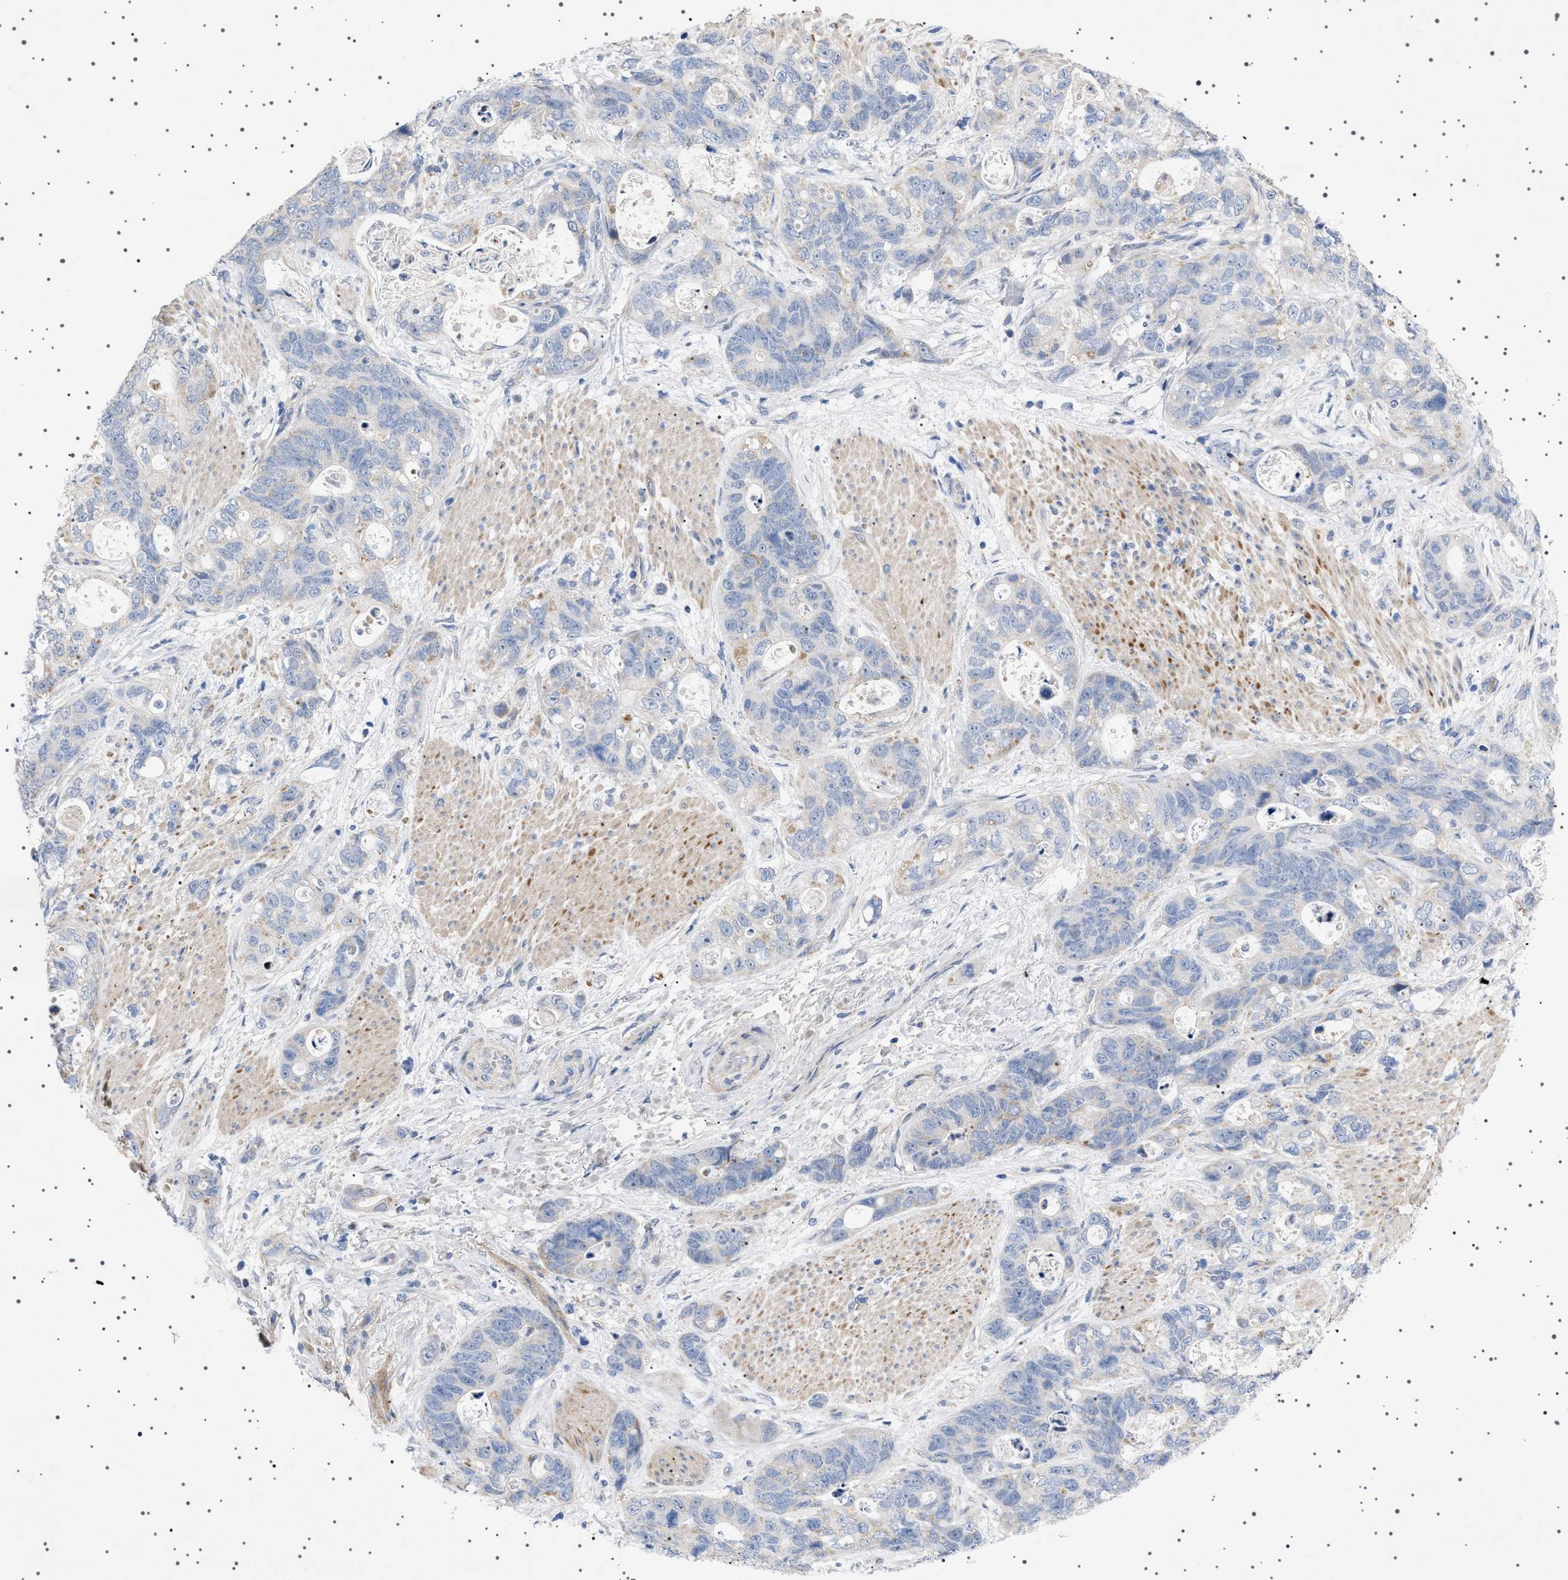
{"staining": {"intensity": "weak", "quantity": "<25%", "location": "cytoplasmic/membranous"}, "tissue": "stomach cancer", "cell_type": "Tumor cells", "image_type": "cancer", "snomed": [{"axis": "morphology", "description": "Normal tissue, NOS"}, {"axis": "morphology", "description": "Adenocarcinoma, NOS"}, {"axis": "topography", "description": "Stomach"}], "caption": "This photomicrograph is of stomach cancer (adenocarcinoma) stained with immunohistochemistry to label a protein in brown with the nuclei are counter-stained blue. There is no expression in tumor cells.", "gene": "HTR1A", "patient": {"sex": "female", "age": 89}}